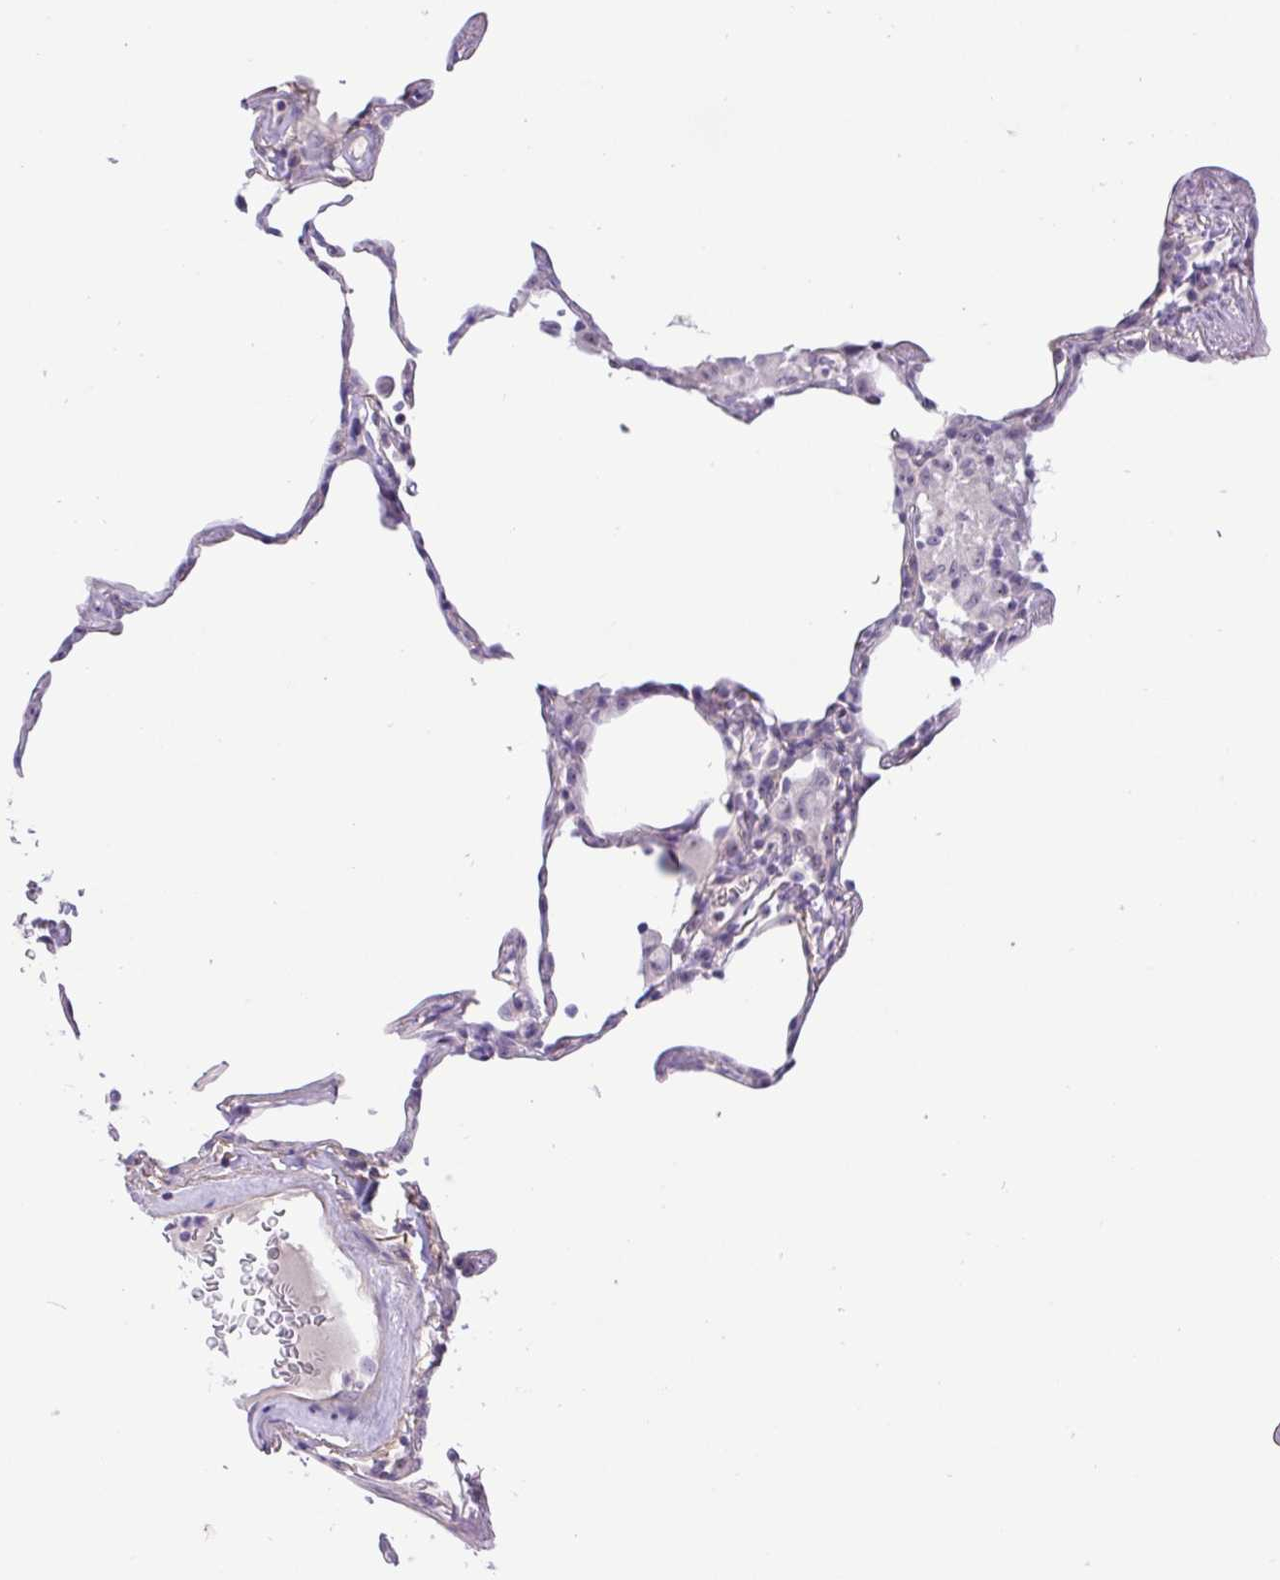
{"staining": {"intensity": "negative", "quantity": "none", "location": "none"}, "tissue": "lung", "cell_type": "Alveolar cells", "image_type": "normal", "snomed": [{"axis": "morphology", "description": "Normal tissue, NOS"}, {"axis": "topography", "description": "Lung"}], "caption": "DAB immunohistochemical staining of normal lung displays no significant positivity in alveolar cells.", "gene": "MXRA8", "patient": {"sex": "female", "age": 57}}